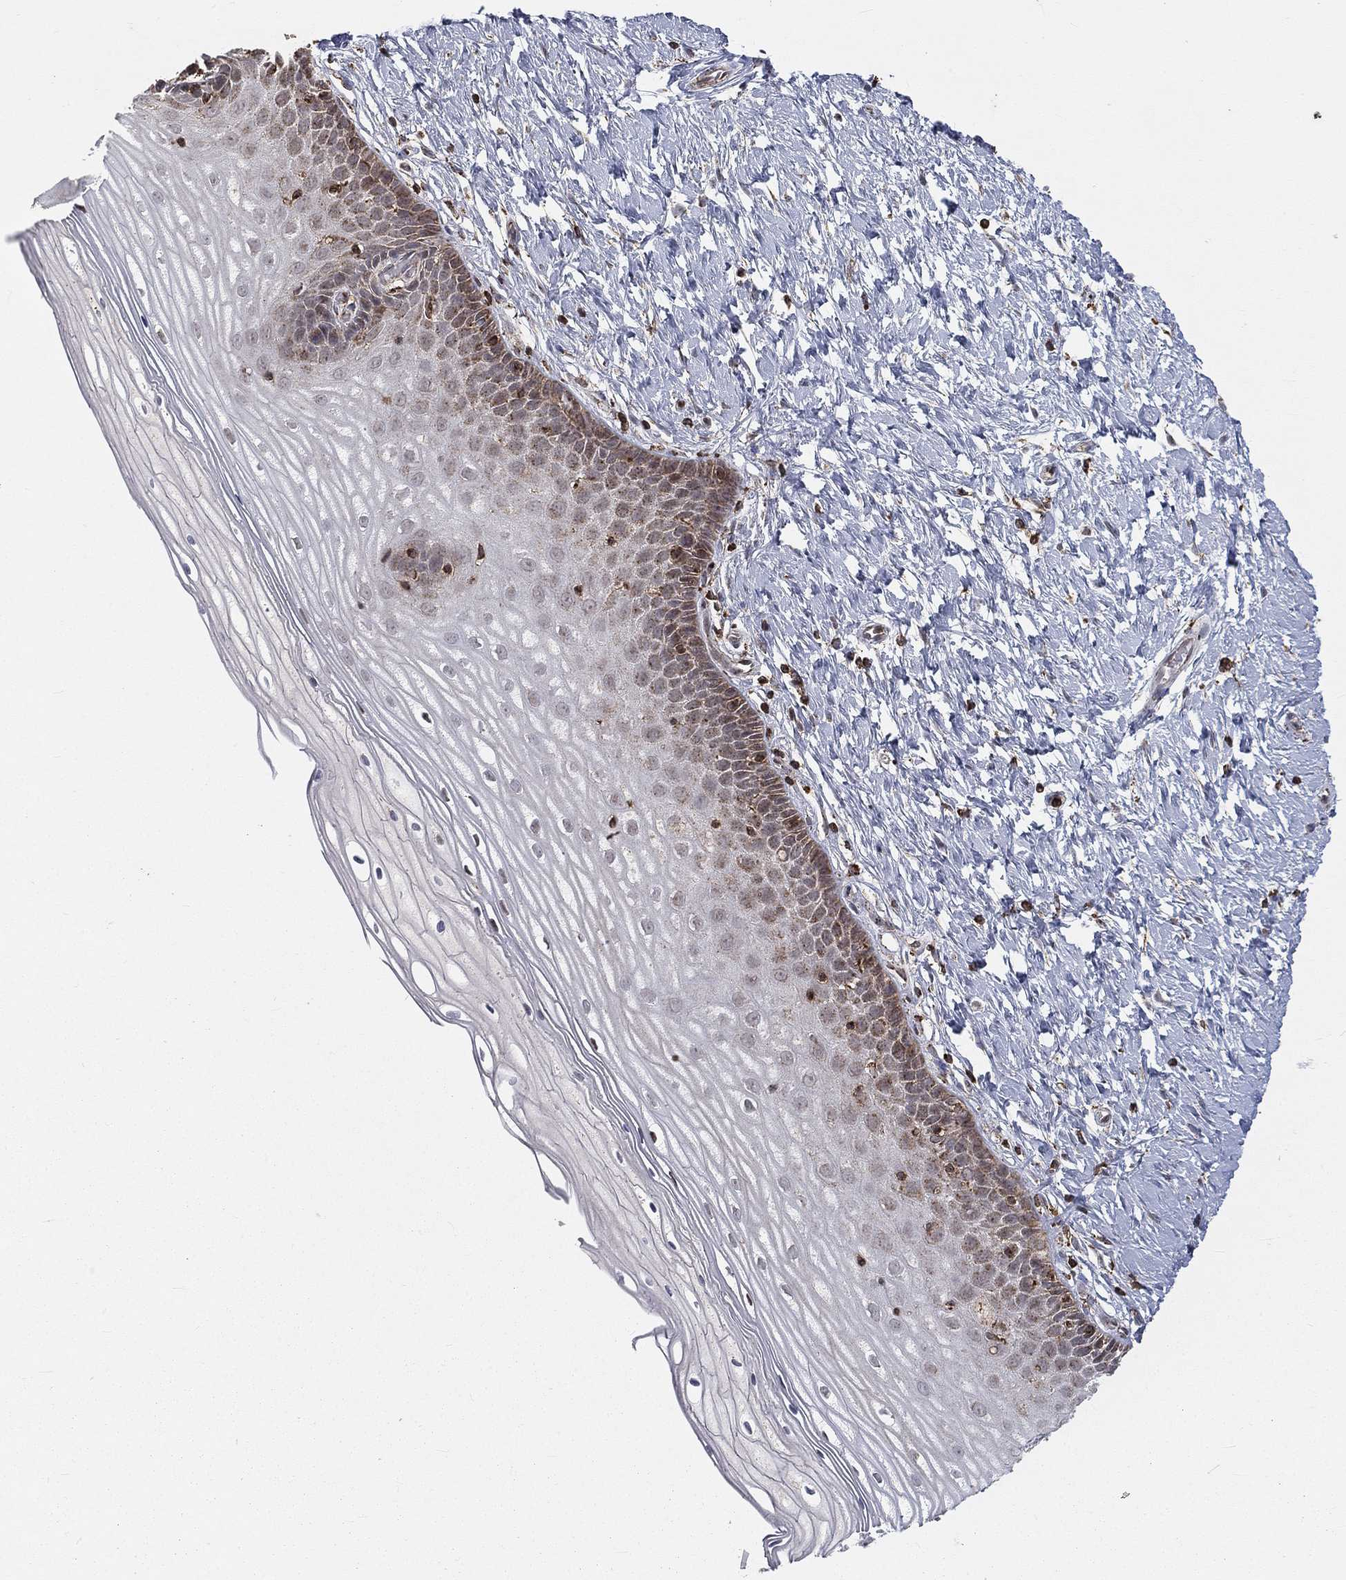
{"staining": {"intensity": "moderate", "quantity": ">75%", "location": "cytoplasmic/membranous"}, "tissue": "cervix", "cell_type": "Glandular cells", "image_type": "normal", "snomed": [{"axis": "morphology", "description": "Normal tissue, NOS"}, {"axis": "topography", "description": "Cervix"}], "caption": "High-magnification brightfield microscopy of normal cervix stained with DAB (brown) and counterstained with hematoxylin (blue). glandular cells exhibit moderate cytoplasmic/membranous positivity is appreciated in about>75% of cells.", "gene": "RIN3", "patient": {"sex": "female", "age": 37}}